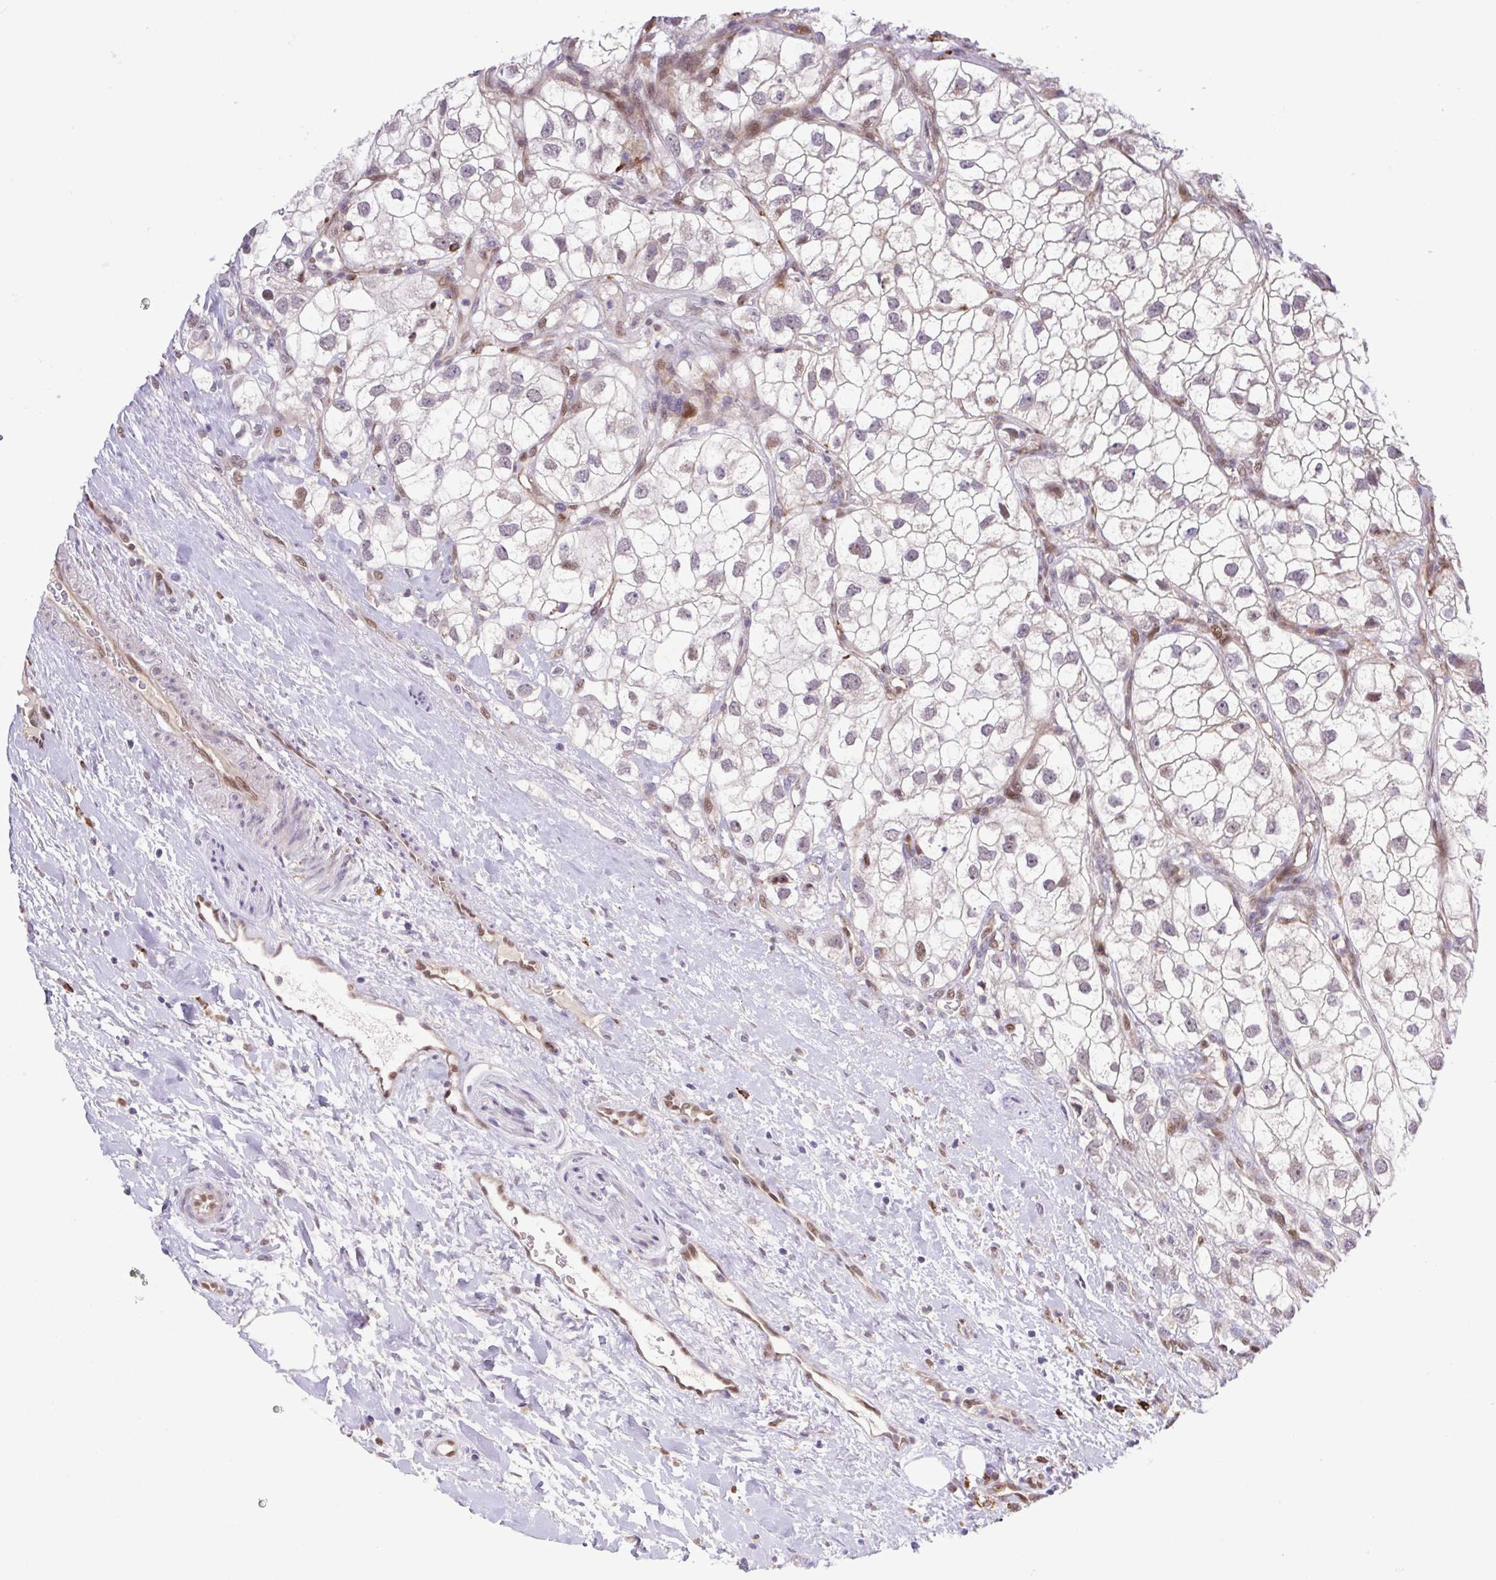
{"staining": {"intensity": "weak", "quantity": "<25%", "location": "nuclear"}, "tissue": "renal cancer", "cell_type": "Tumor cells", "image_type": "cancer", "snomed": [{"axis": "morphology", "description": "Adenocarcinoma, NOS"}, {"axis": "topography", "description": "Kidney"}], "caption": "The micrograph exhibits no staining of tumor cells in renal cancer (adenocarcinoma).", "gene": "ERG", "patient": {"sex": "male", "age": 59}}